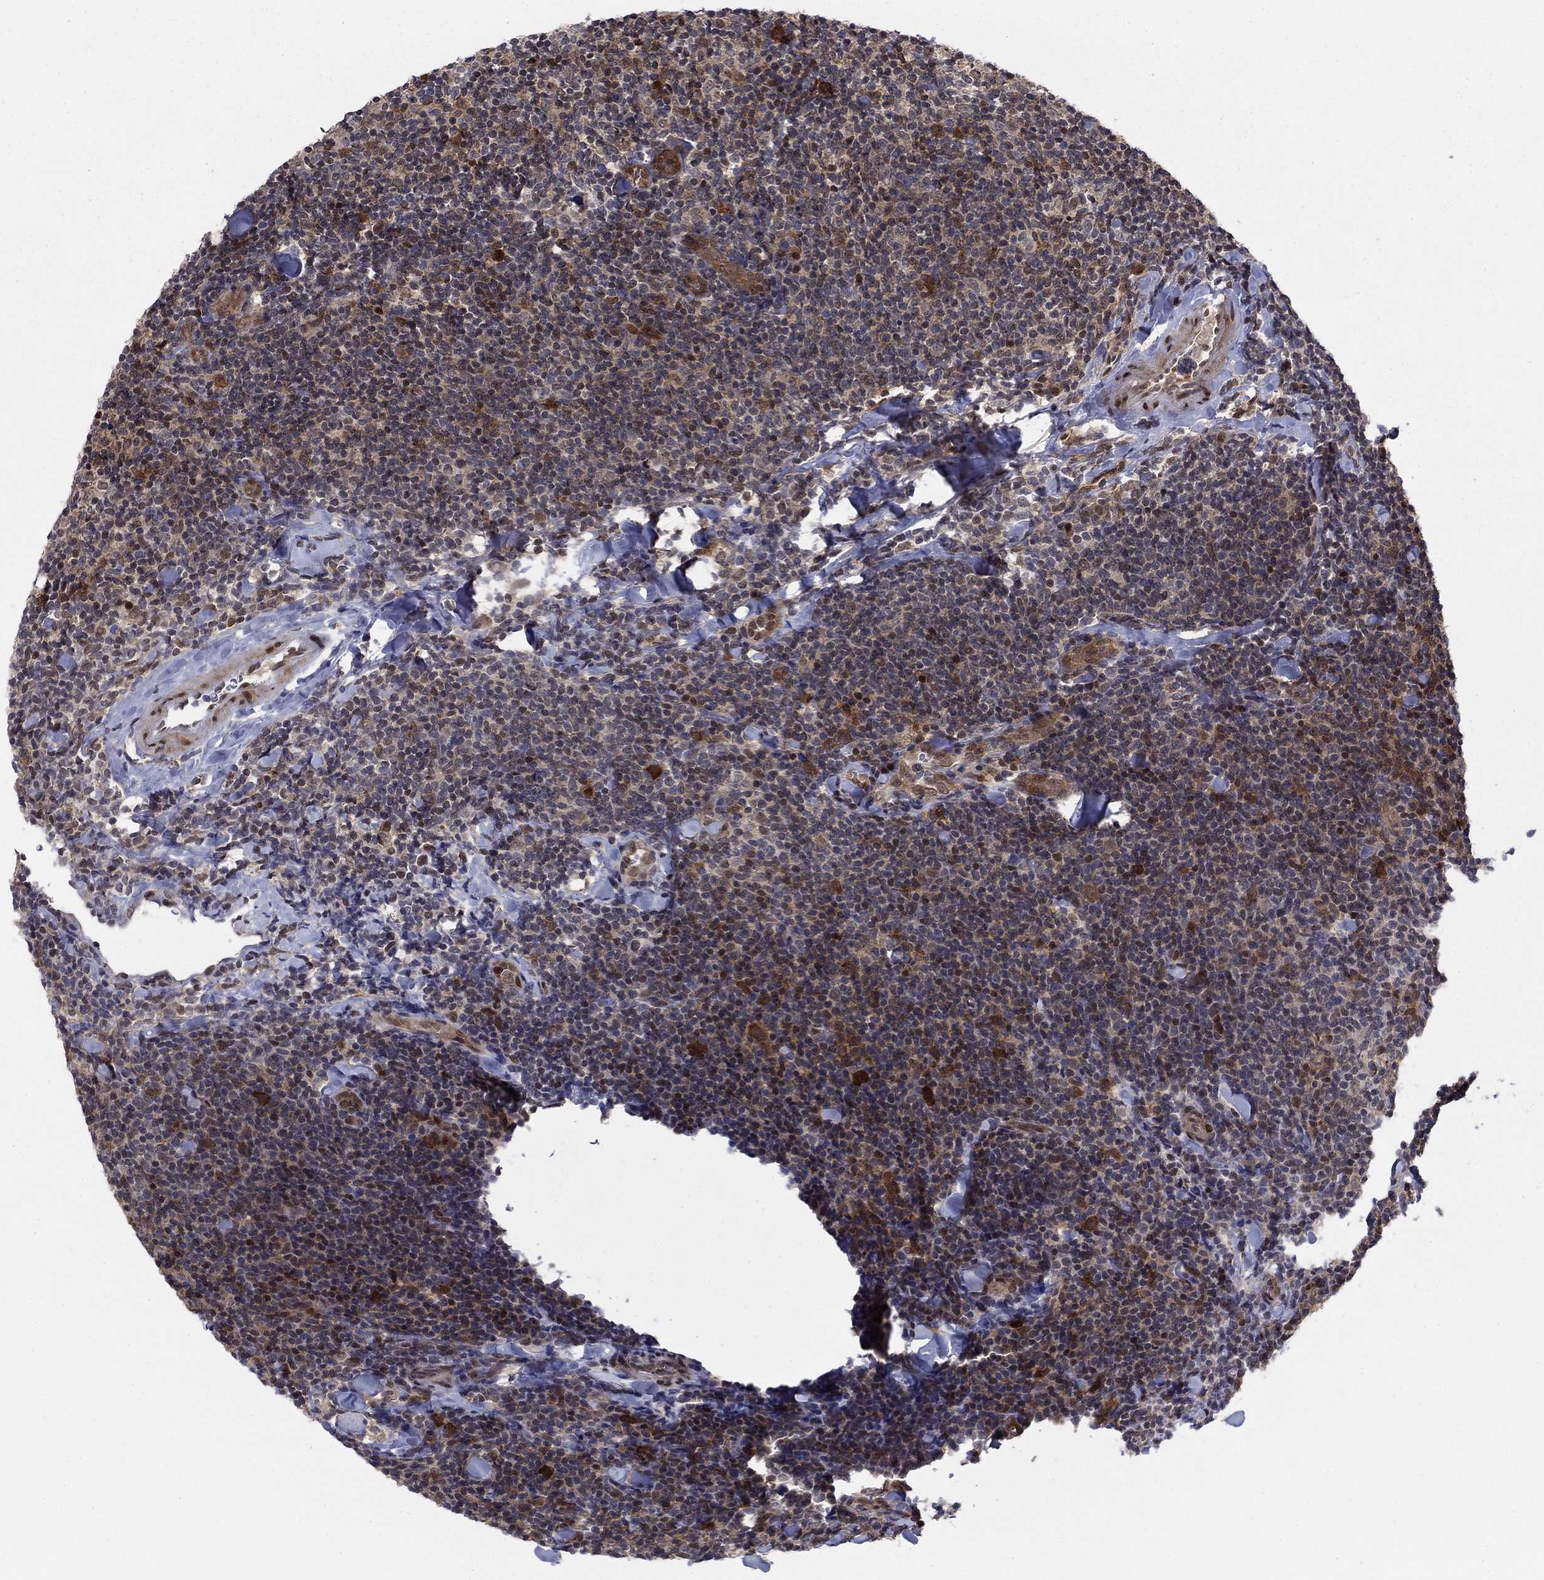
{"staining": {"intensity": "strong", "quantity": "<25%", "location": "cytoplasmic/membranous"}, "tissue": "lymphoma", "cell_type": "Tumor cells", "image_type": "cancer", "snomed": [{"axis": "morphology", "description": "Malignant lymphoma, non-Hodgkin's type, Low grade"}, {"axis": "topography", "description": "Lymph node"}], "caption": "Lymphoma stained with IHC reveals strong cytoplasmic/membranous staining in about <25% of tumor cells.", "gene": "FKBP4", "patient": {"sex": "female", "age": 56}}